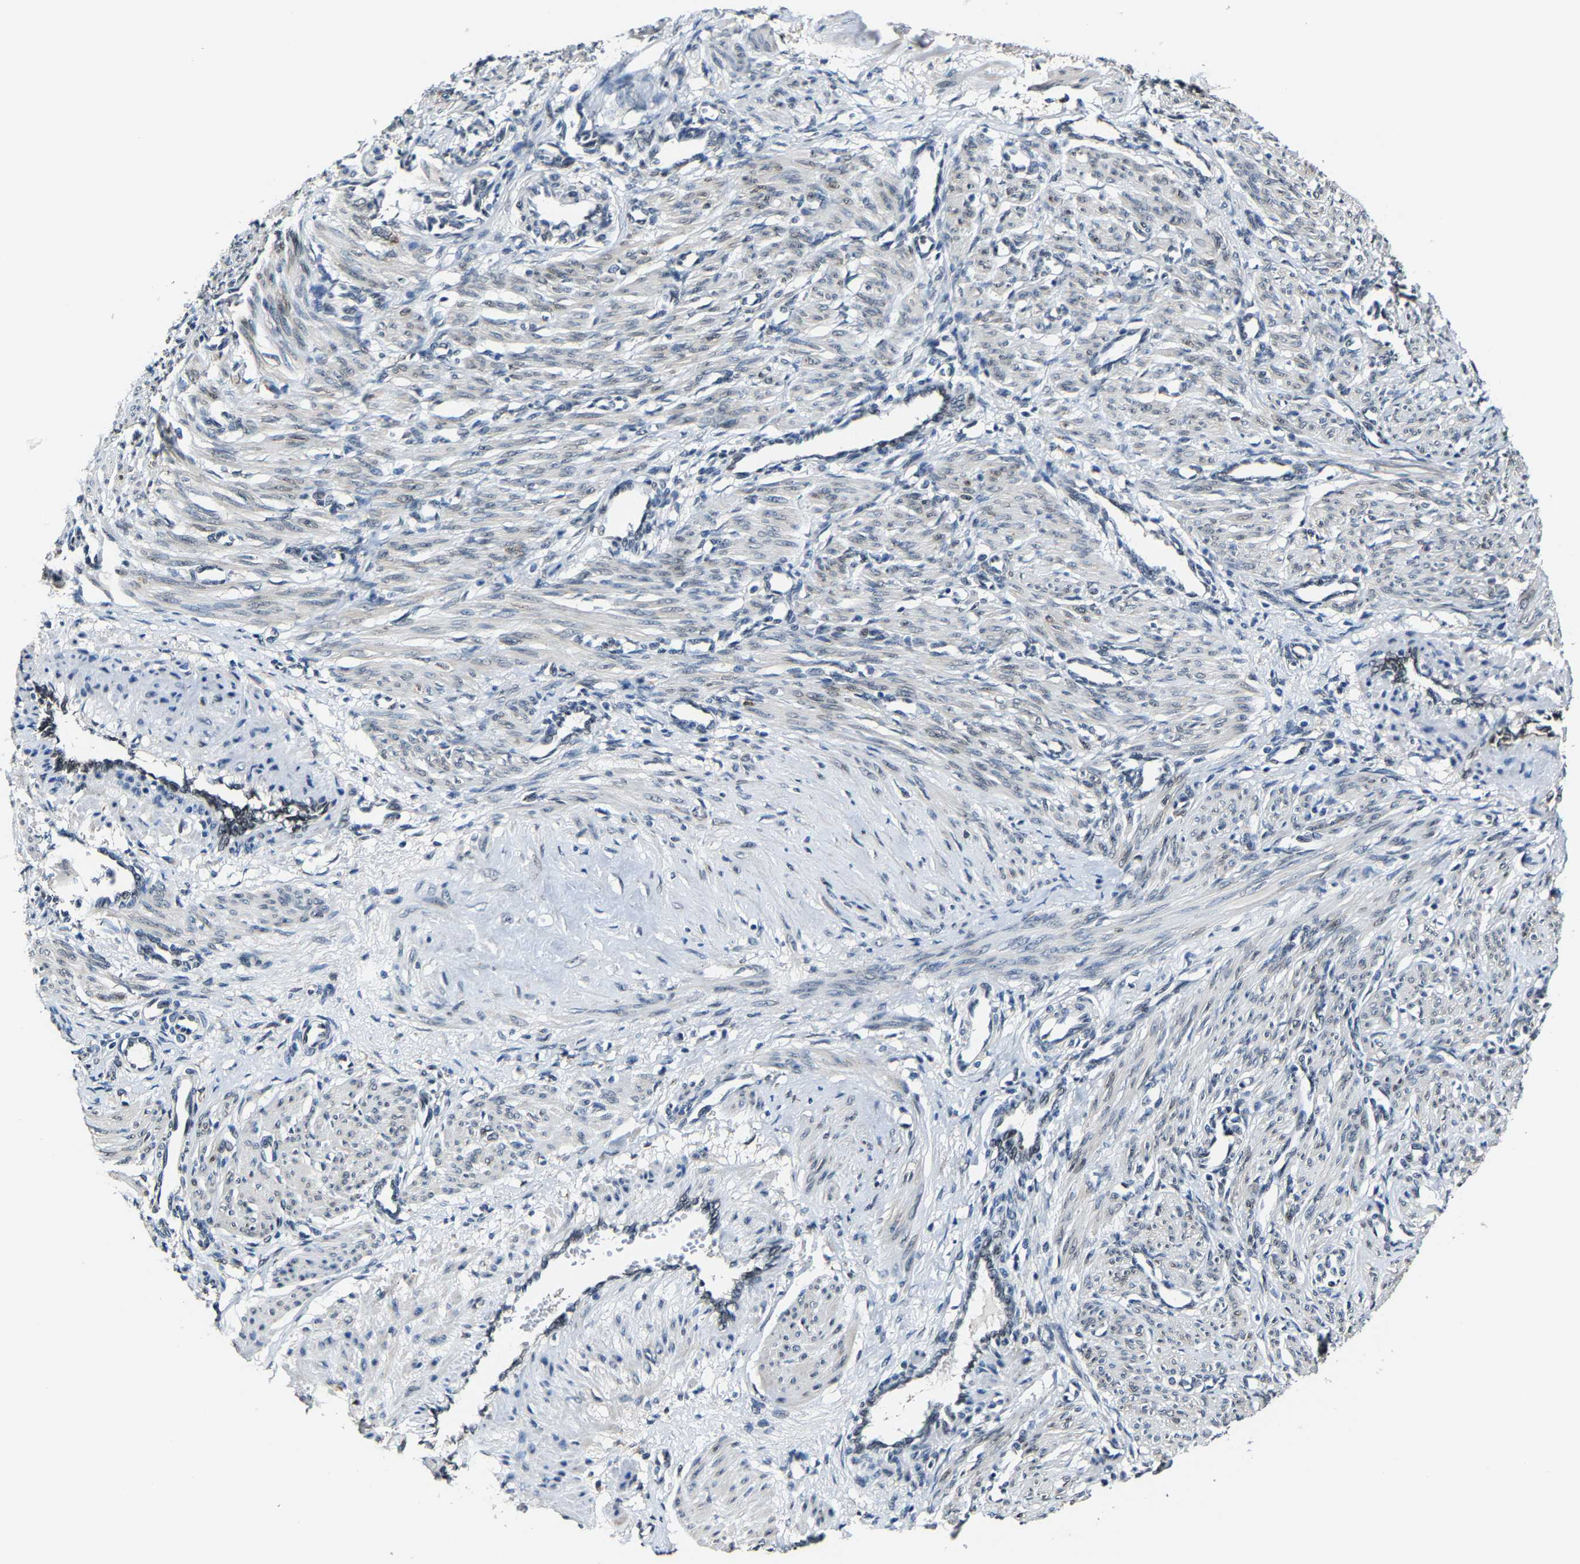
{"staining": {"intensity": "negative", "quantity": "none", "location": "none"}, "tissue": "smooth muscle", "cell_type": "Smooth muscle cells", "image_type": "normal", "snomed": [{"axis": "morphology", "description": "Normal tissue, NOS"}, {"axis": "topography", "description": "Endometrium"}], "caption": "High magnification brightfield microscopy of unremarkable smooth muscle stained with DAB (brown) and counterstained with hematoxylin (blue): smooth muscle cells show no significant positivity.", "gene": "METTL1", "patient": {"sex": "female", "age": 33}}